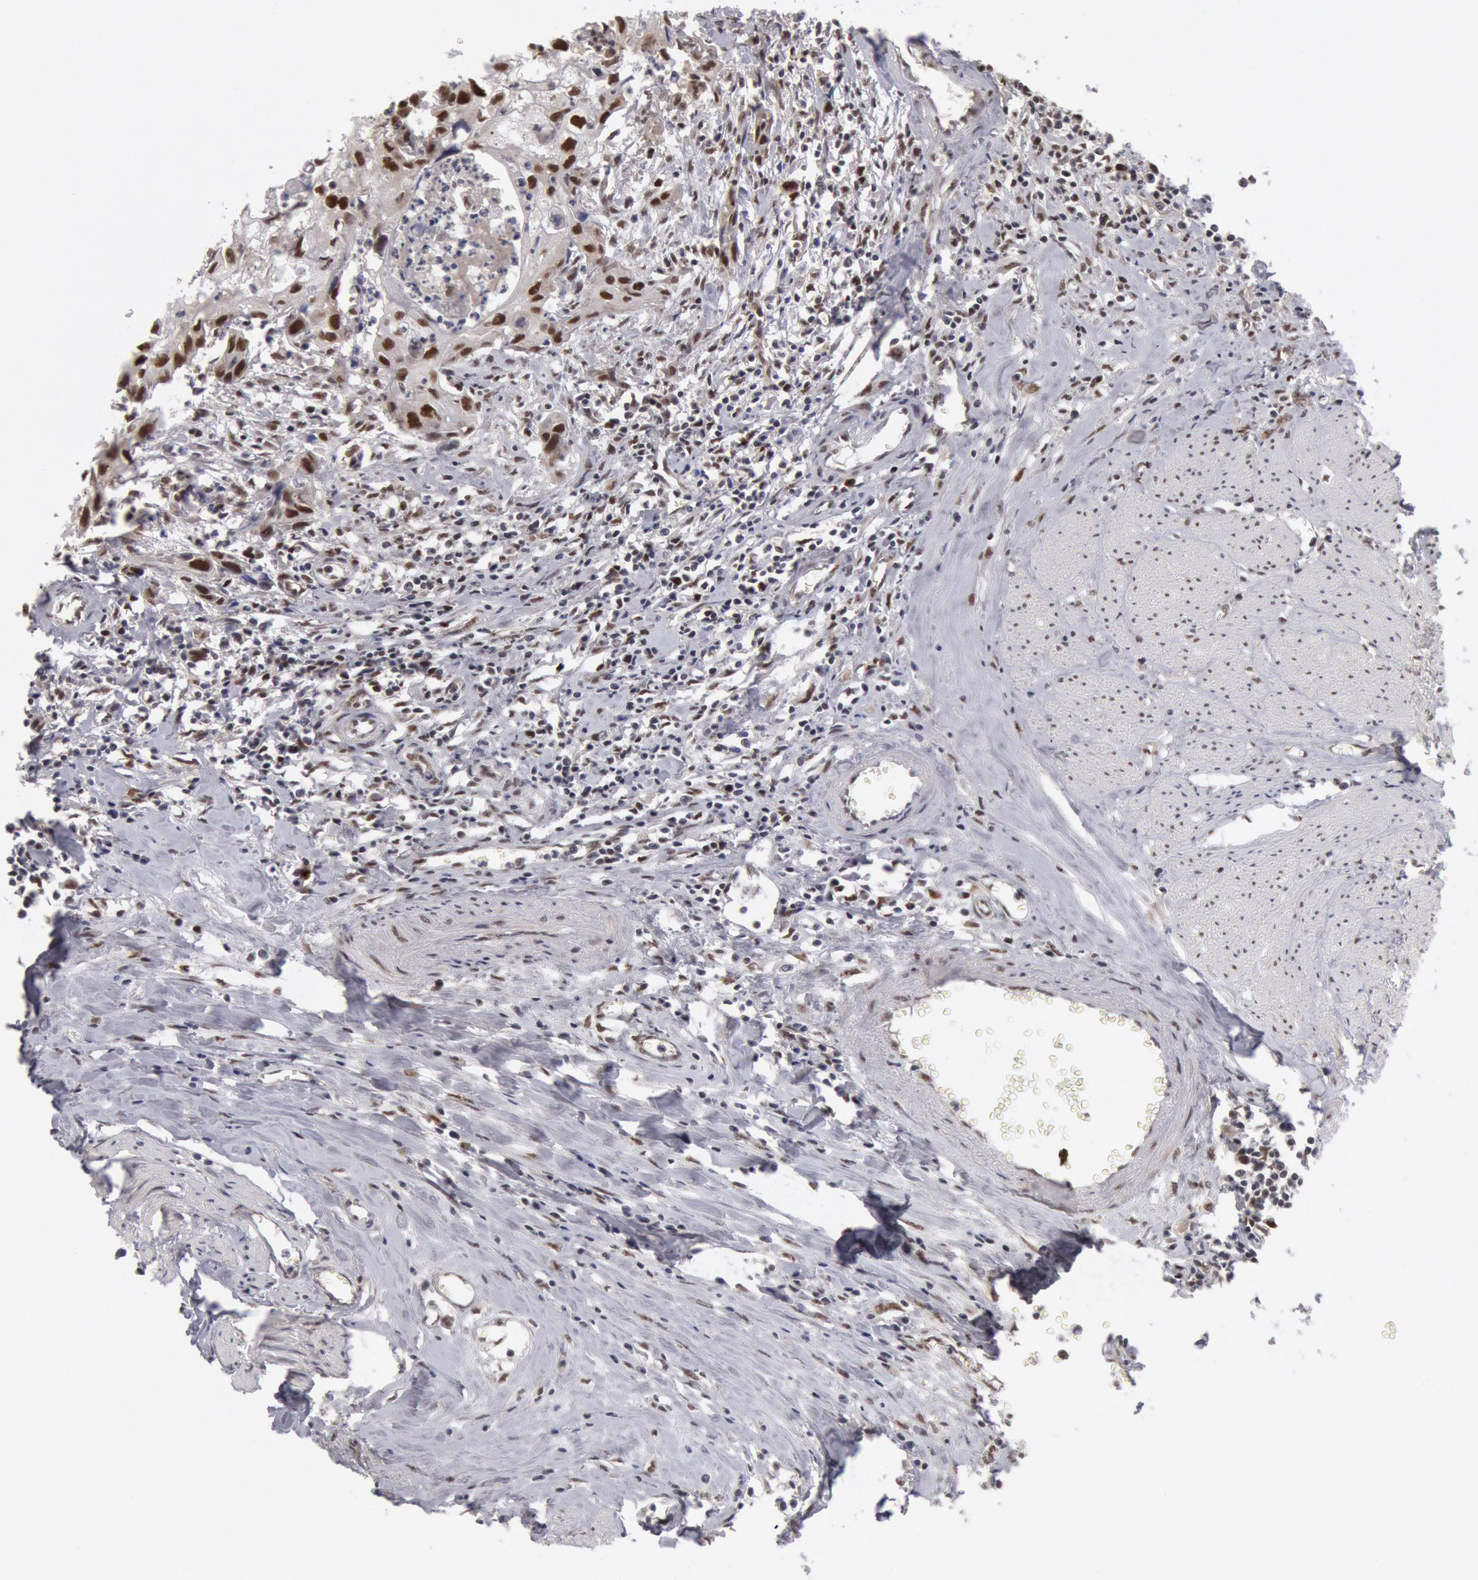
{"staining": {"intensity": "moderate", "quantity": ">75%", "location": "nuclear"}, "tissue": "urothelial cancer", "cell_type": "Tumor cells", "image_type": "cancer", "snomed": [{"axis": "morphology", "description": "Urothelial carcinoma, High grade"}, {"axis": "topography", "description": "Urinary bladder"}], "caption": "An immunohistochemistry (IHC) micrograph of tumor tissue is shown. Protein staining in brown shows moderate nuclear positivity in urothelial carcinoma (high-grade) within tumor cells.", "gene": "PPP4R3B", "patient": {"sex": "male", "age": 54}}